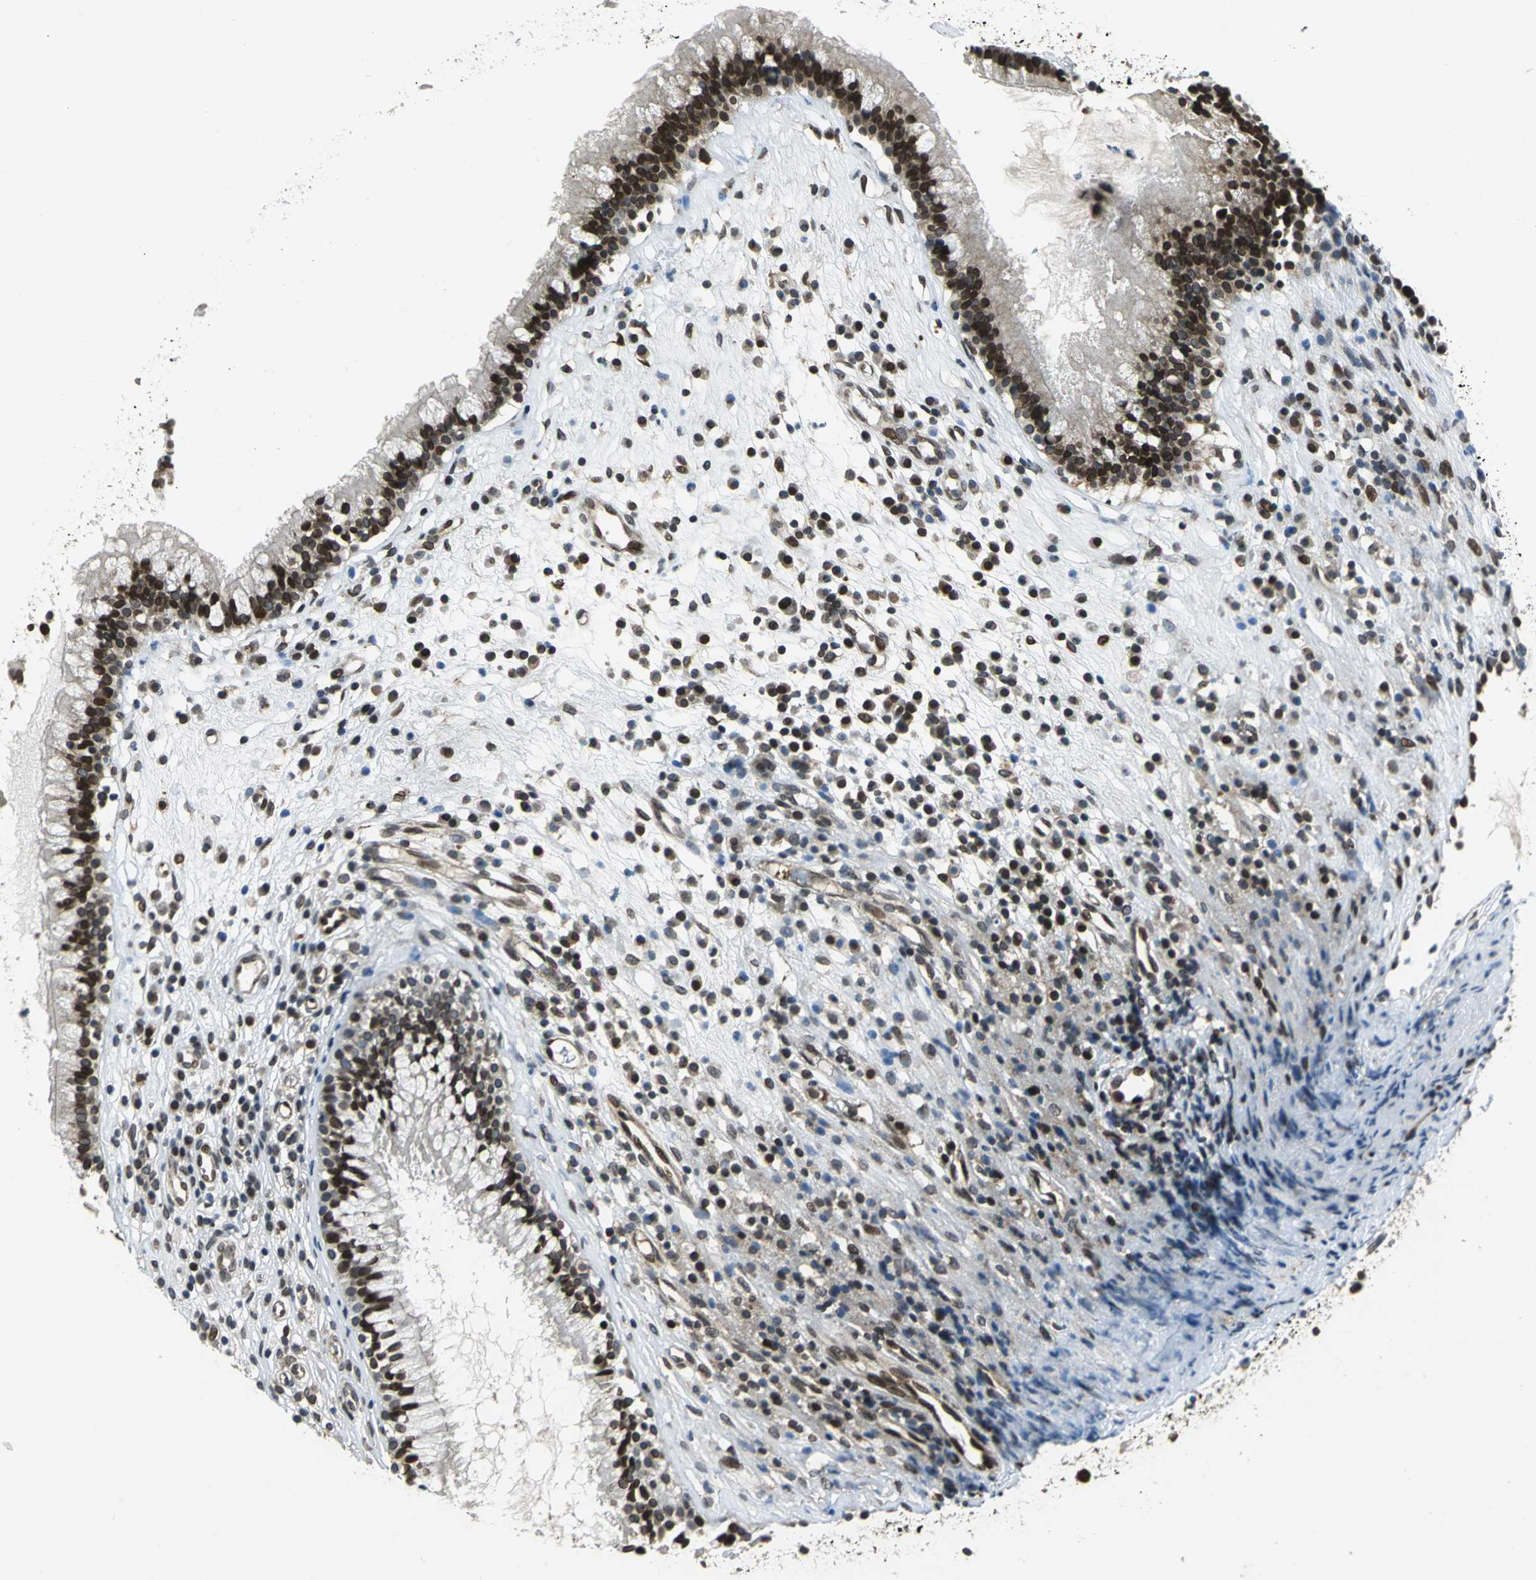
{"staining": {"intensity": "strong", "quantity": ">75%", "location": "nuclear"}, "tissue": "nasopharynx", "cell_type": "Respiratory epithelial cells", "image_type": "normal", "snomed": [{"axis": "morphology", "description": "Normal tissue, NOS"}, {"axis": "topography", "description": "Nasopharynx"}], "caption": "DAB immunohistochemical staining of normal human nasopharynx reveals strong nuclear protein expression in approximately >75% of respiratory epithelial cells. (brown staining indicates protein expression, while blue staining denotes nuclei).", "gene": "BRIP1", "patient": {"sex": "male", "age": 21}}